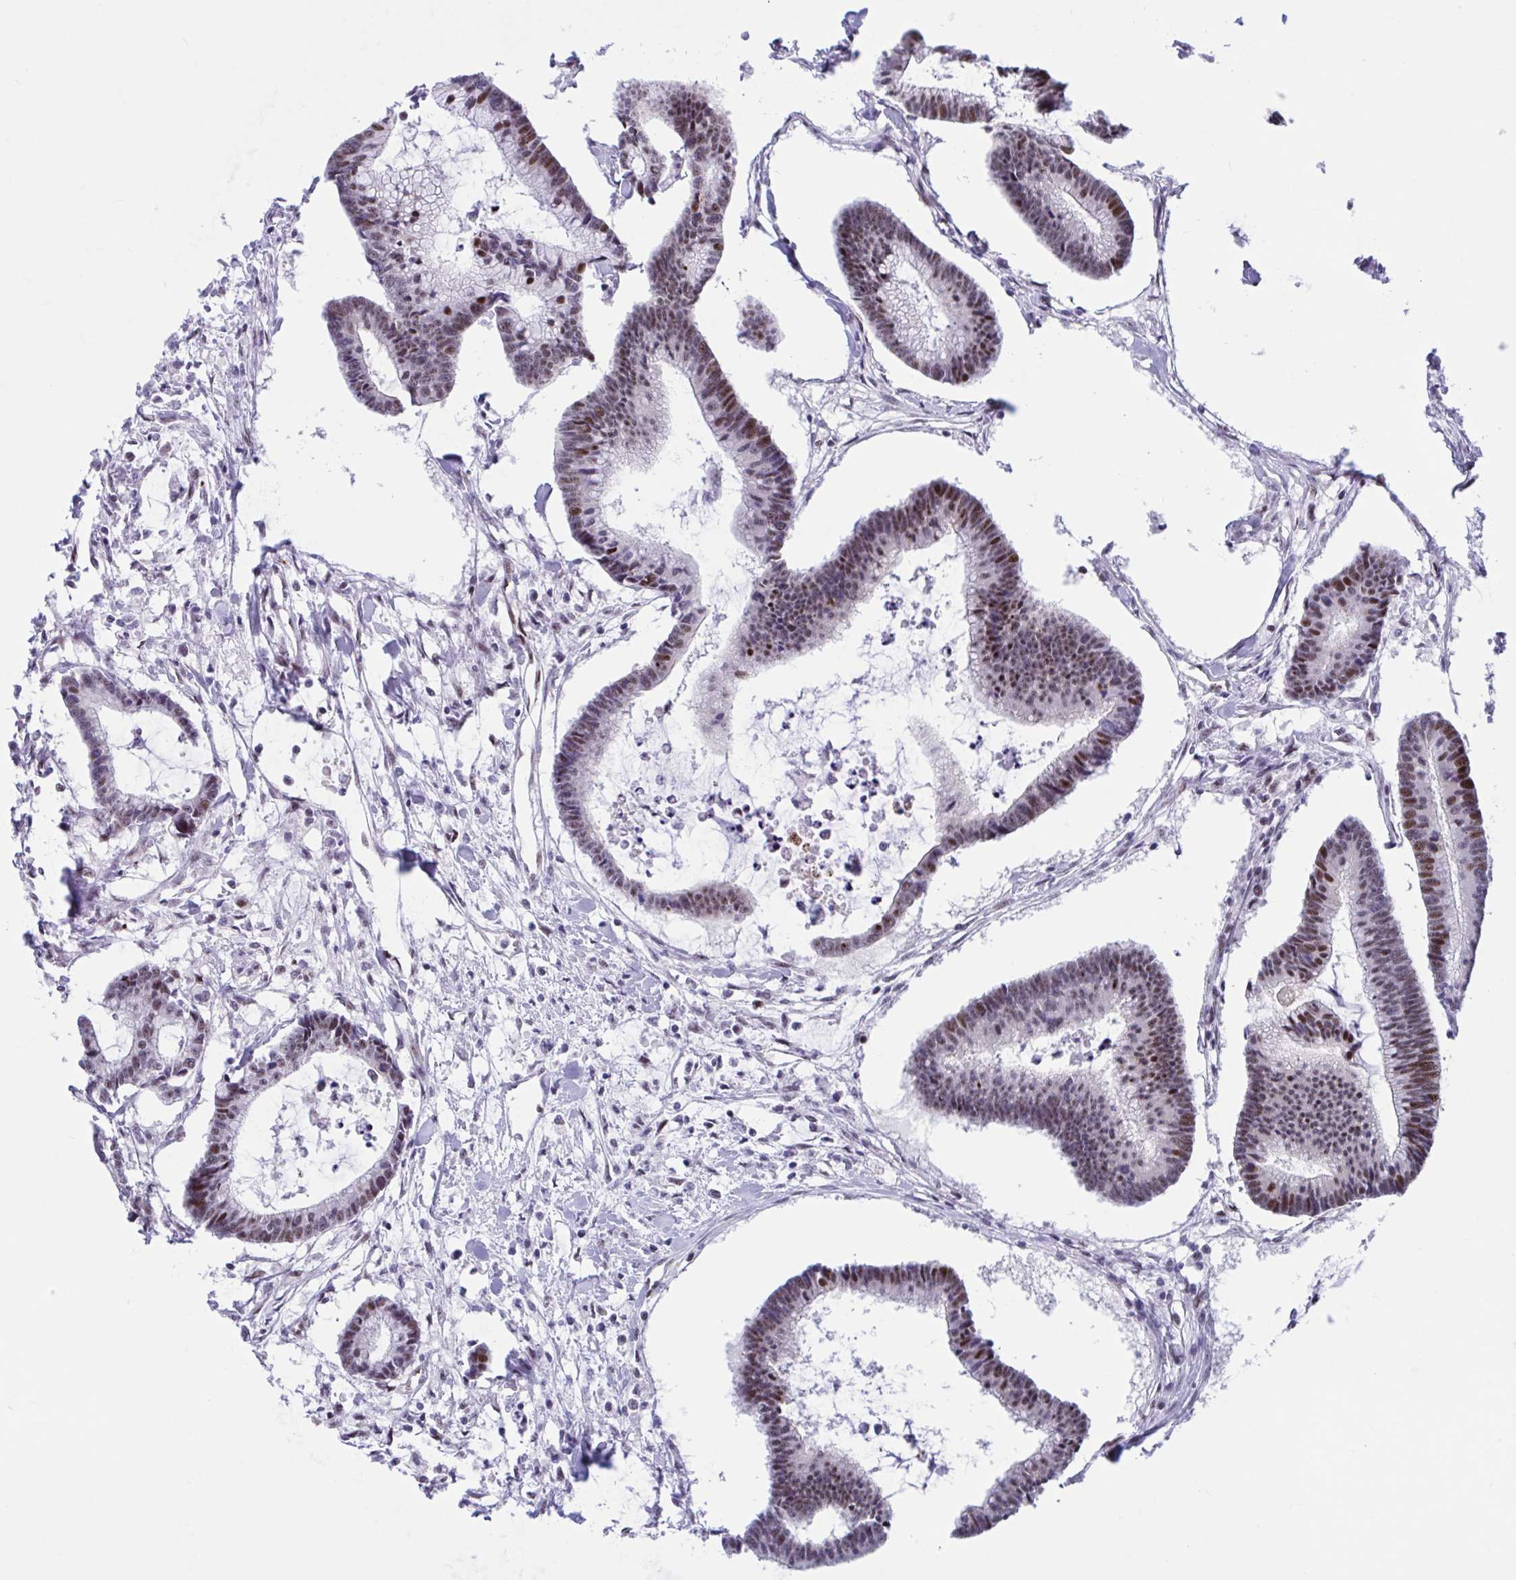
{"staining": {"intensity": "moderate", "quantity": ">75%", "location": "nuclear"}, "tissue": "colorectal cancer", "cell_type": "Tumor cells", "image_type": "cancer", "snomed": [{"axis": "morphology", "description": "Adenocarcinoma, NOS"}, {"axis": "topography", "description": "Colon"}], "caption": "About >75% of tumor cells in human colorectal adenocarcinoma demonstrate moderate nuclear protein staining as visualized by brown immunohistochemical staining.", "gene": "IKZF2", "patient": {"sex": "female", "age": 78}}